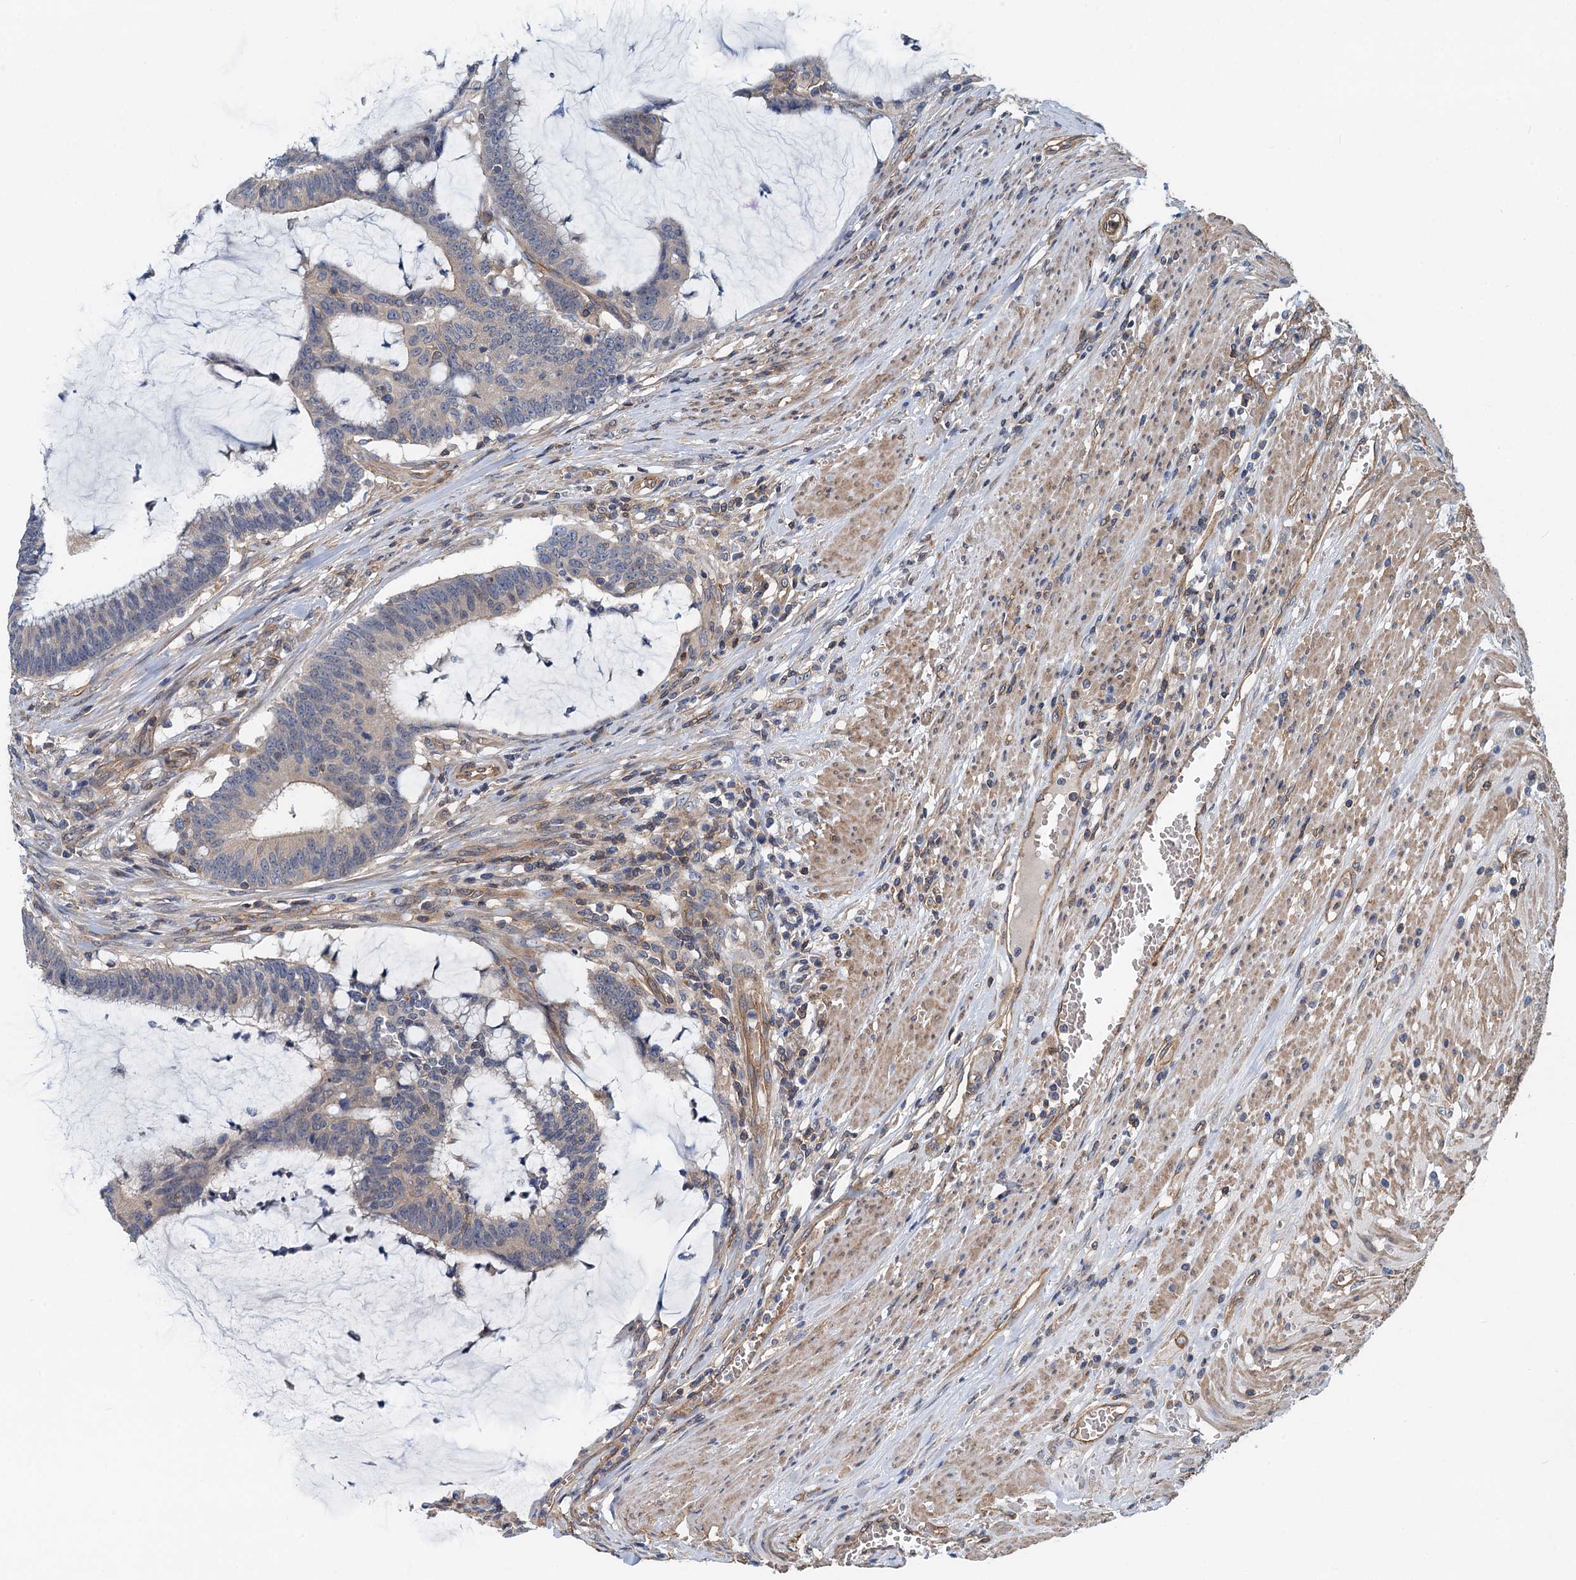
{"staining": {"intensity": "negative", "quantity": "none", "location": "none"}, "tissue": "colorectal cancer", "cell_type": "Tumor cells", "image_type": "cancer", "snomed": [{"axis": "morphology", "description": "Adenocarcinoma, NOS"}, {"axis": "topography", "description": "Rectum"}], "caption": "High magnification brightfield microscopy of colorectal adenocarcinoma stained with DAB (3,3'-diaminobenzidine) (brown) and counterstained with hematoxylin (blue): tumor cells show no significant expression.", "gene": "ROGDI", "patient": {"sex": "female", "age": 77}}